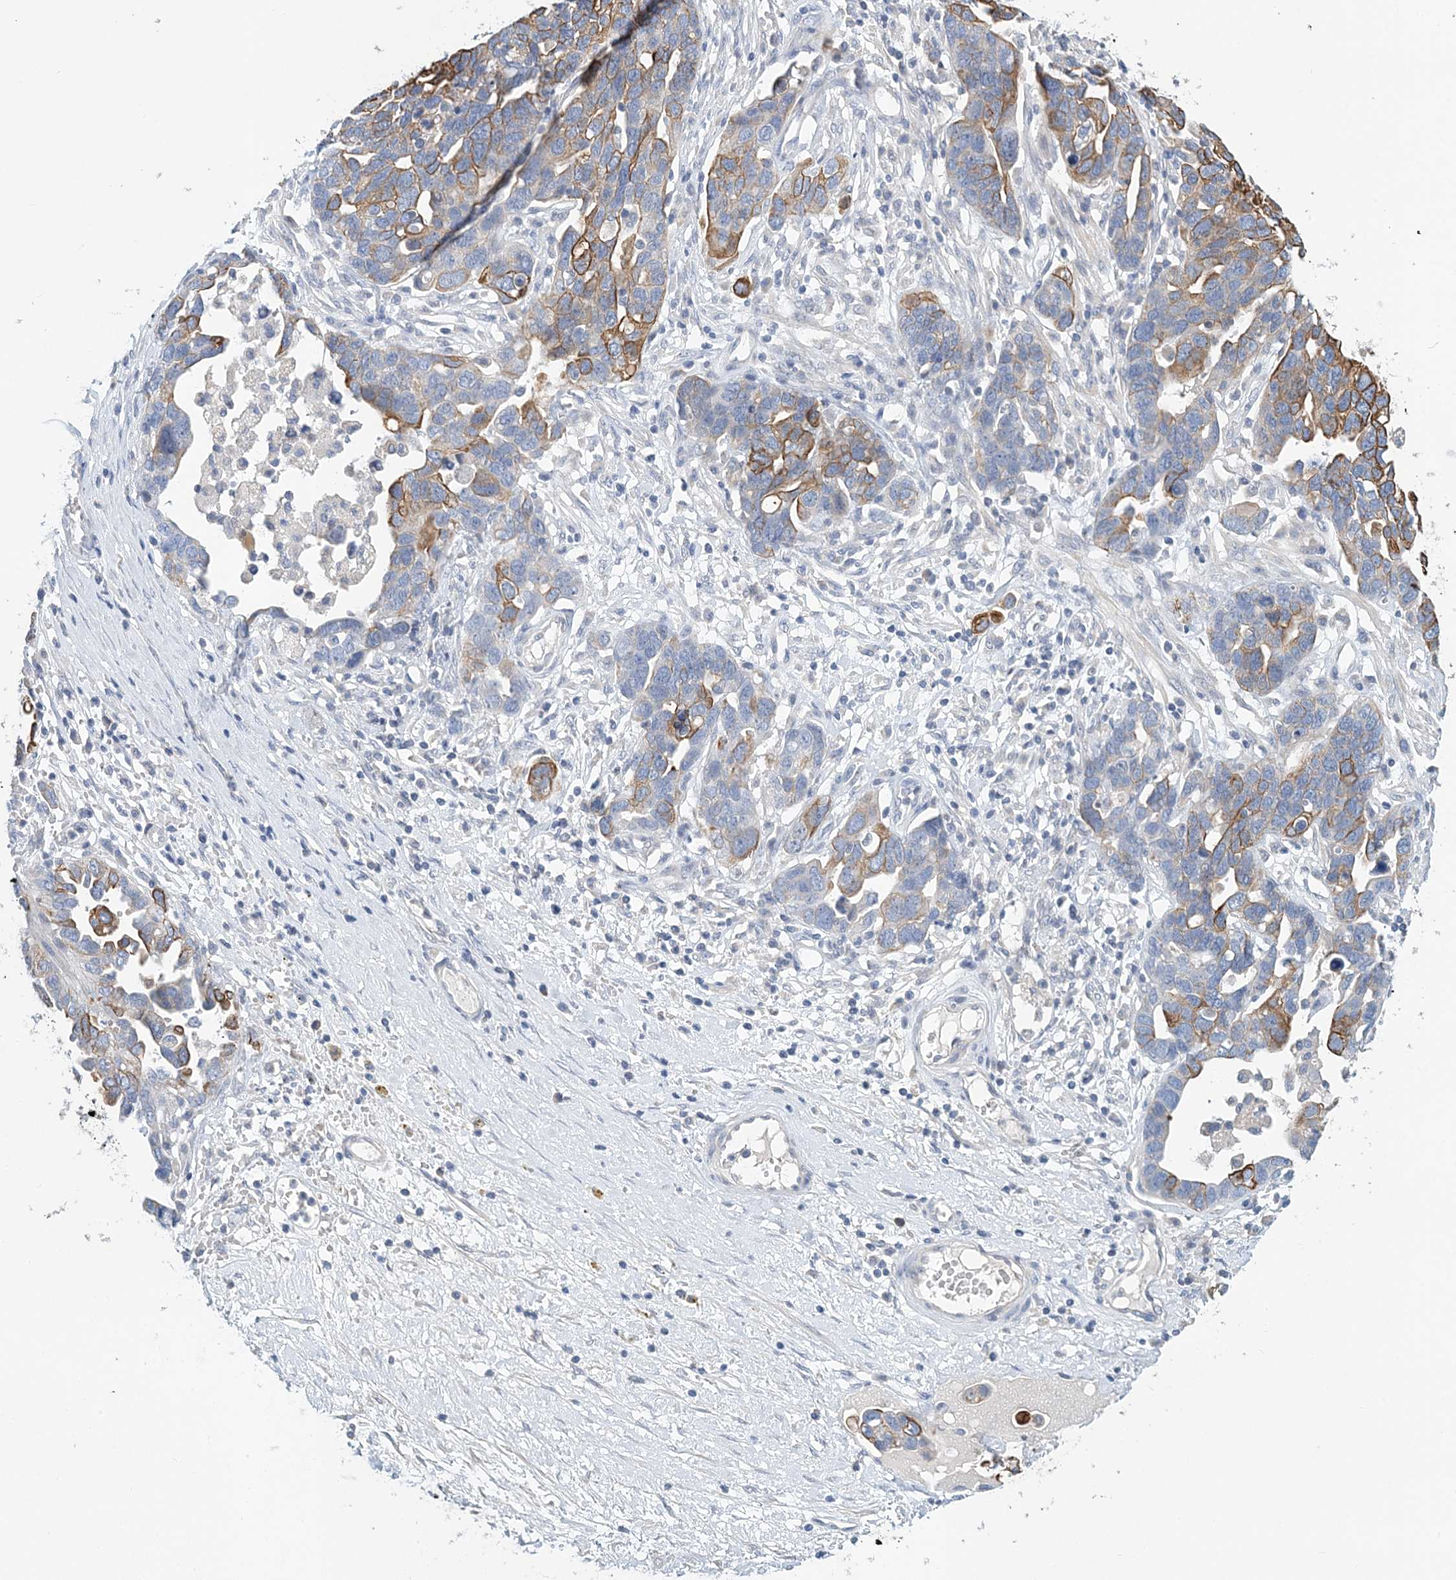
{"staining": {"intensity": "moderate", "quantity": "25%-75%", "location": "cytoplasmic/membranous"}, "tissue": "ovarian cancer", "cell_type": "Tumor cells", "image_type": "cancer", "snomed": [{"axis": "morphology", "description": "Cystadenocarcinoma, serous, NOS"}, {"axis": "topography", "description": "Ovary"}], "caption": "Serous cystadenocarcinoma (ovarian) was stained to show a protein in brown. There is medium levels of moderate cytoplasmic/membranous positivity in approximately 25%-75% of tumor cells. (brown staining indicates protein expression, while blue staining denotes nuclei).", "gene": "LRRIQ4", "patient": {"sex": "female", "age": 54}}